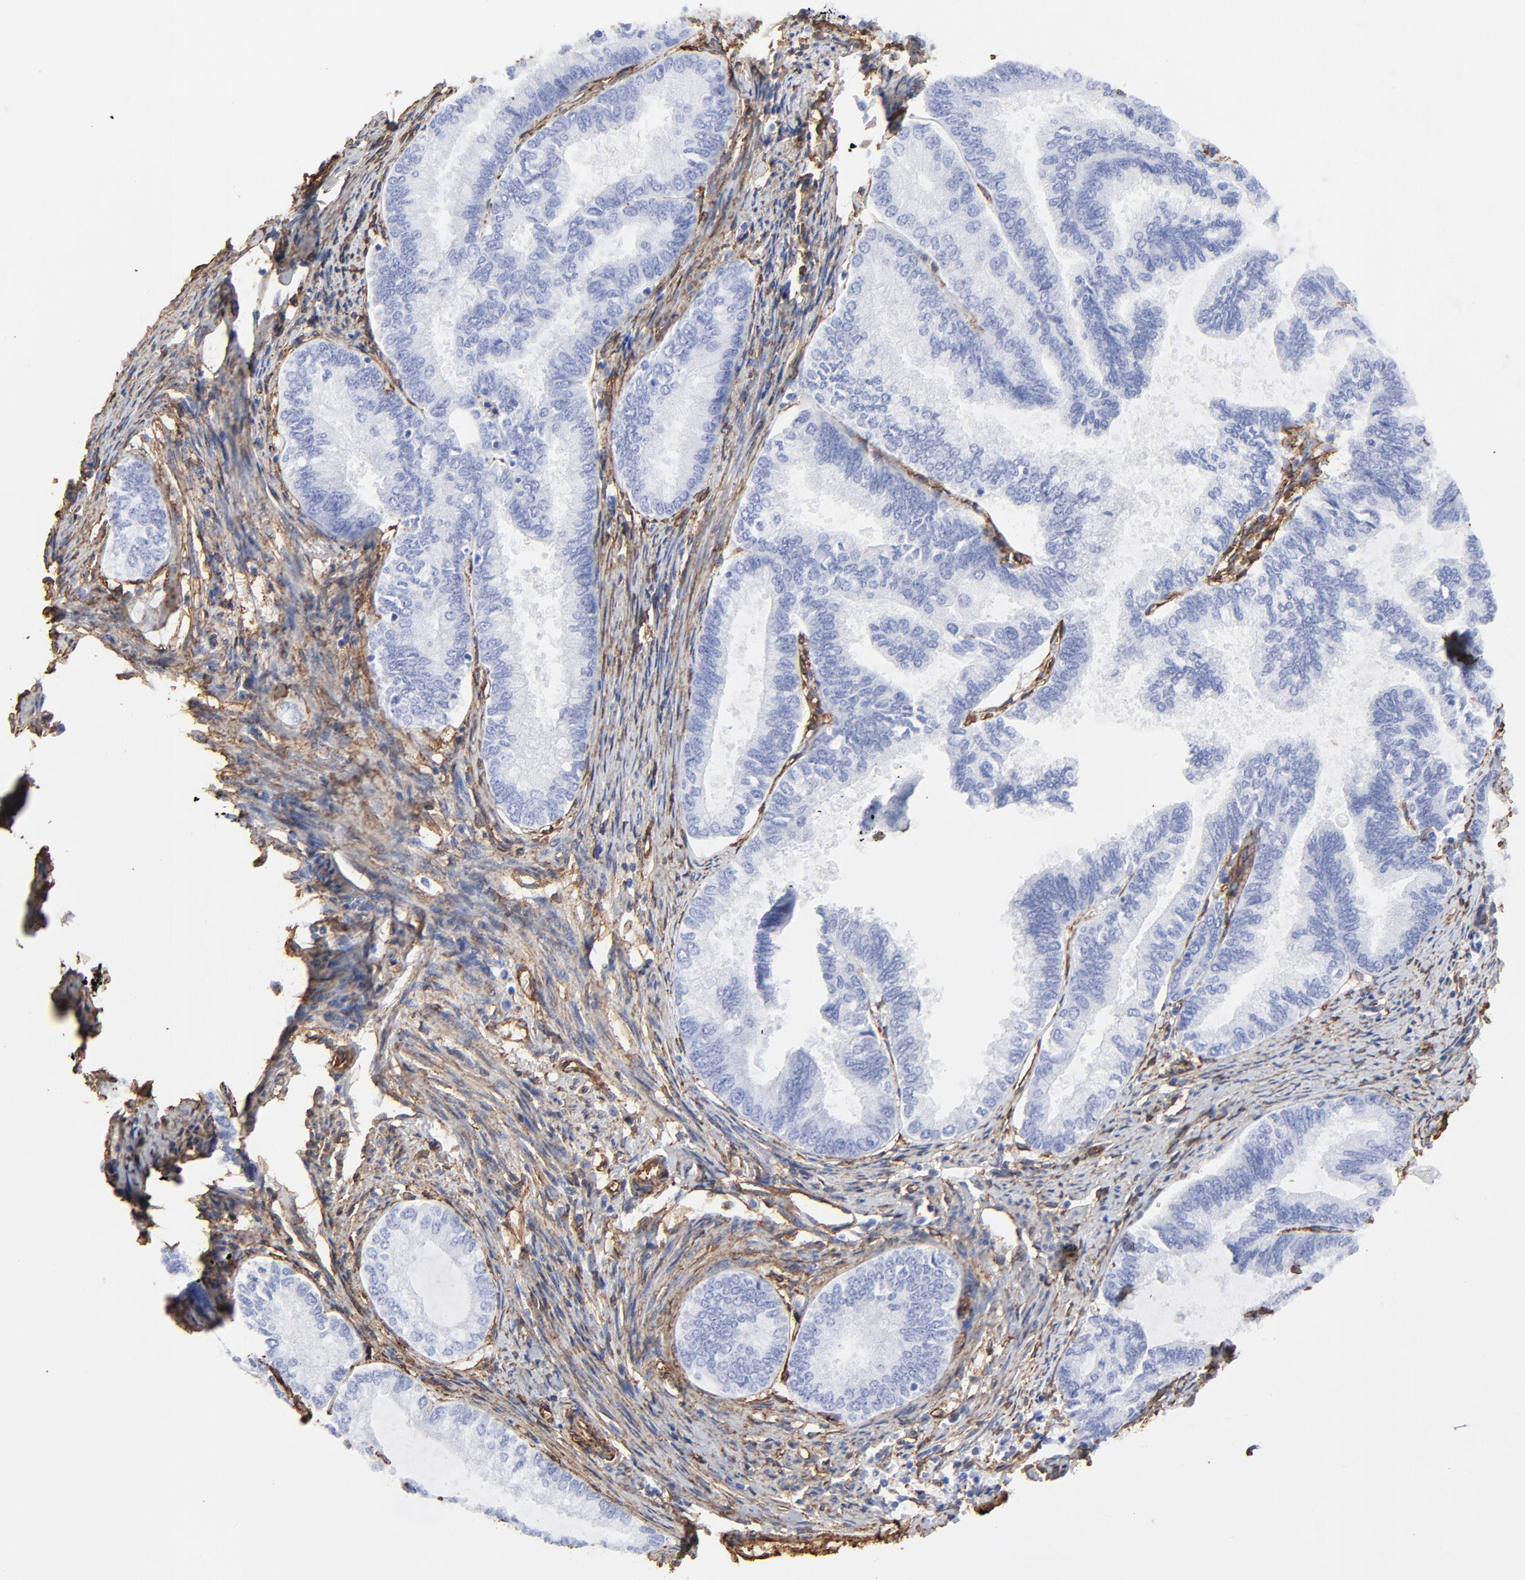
{"staining": {"intensity": "negative", "quantity": "none", "location": "none"}, "tissue": "endometrial cancer", "cell_type": "Tumor cells", "image_type": "cancer", "snomed": [{"axis": "morphology", "description": "Adenocarcinoma, NOS"}, {"axis": "topography", "description": "Endometrium"}], "caption": "This is an IHC micrograph of human endometrial cancer. There is no positivity in tumor cells.", "gene": "CAV1", "patient": {"sex": "female", "age": 86}}